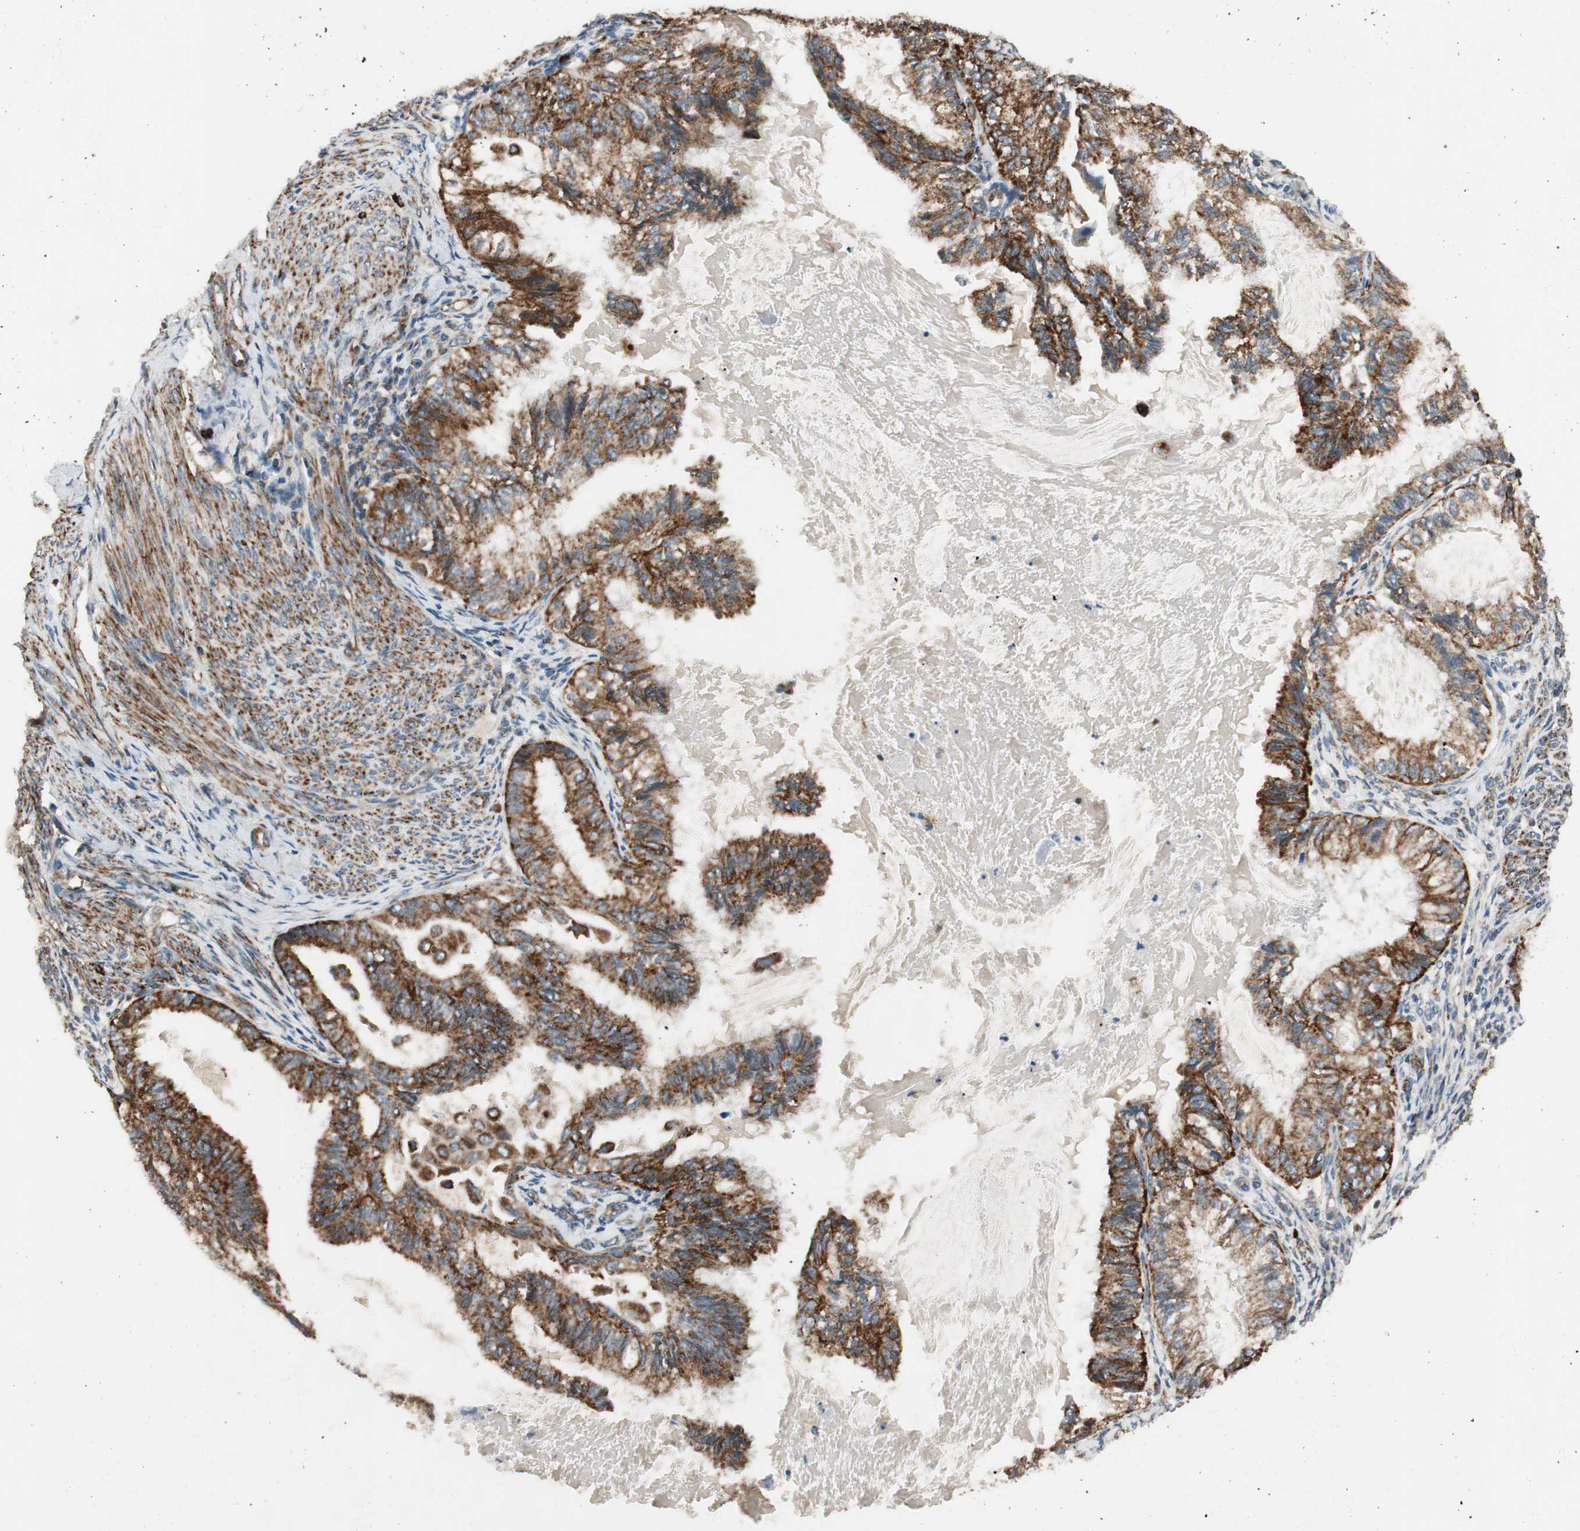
{"staining": {"intensity": "strong", "quantity": ">75%", "location": "cytoplasmic/membranous"}, "tissue": "cervical cancer", "cell_type": "Tumor cells", "image_type": "cancer", "snomed": [{"axis": "morphology", "description": "Normal tissue, NOS"}, {"axis": "morphology", "description": "Adenocarcinoma, NOS"}, {"axis": "topography", "description": "Cervix"}, {"axis": "topography", "description": "Endometrium"}], "caption": "Strong cytoplasmic/membranous protein staining is seen in about >75% of tumor cells in adenocarcinoma (cervical).", "gene": "AKAP1", "patient": {"sex": "female", "age": 86}}